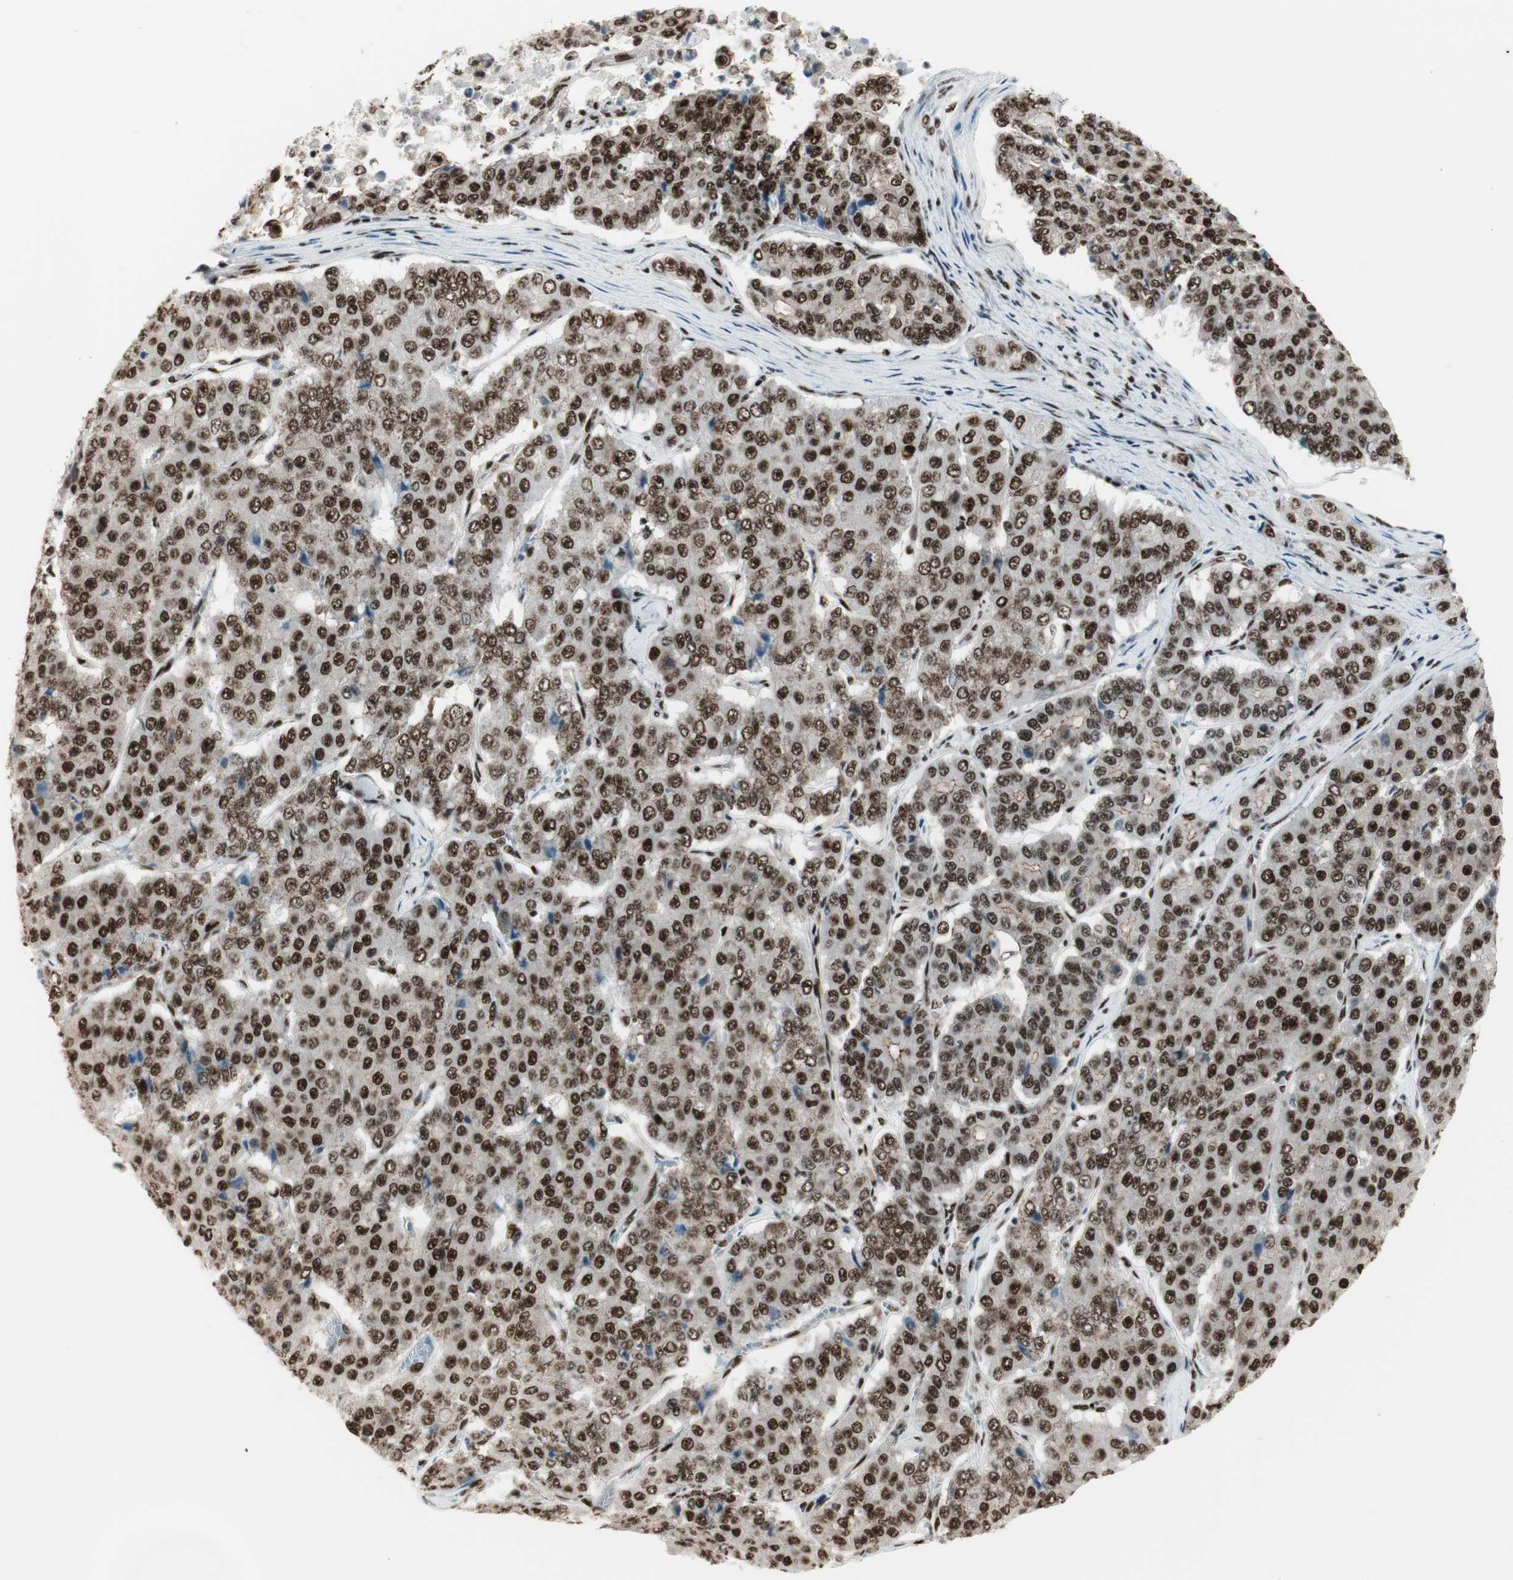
{"staining": {"intensity": "strong", "quantity": ">75%", "location": "nuclear"}, "tissue": "pancreatic cancer", "cell_type": "Tumor cells", "image_type": "cancer", "snomed": [{"axis": "morphology", "description": "Adenocarcinoma, NOS"}, {"axis": "topography", "description": "Pancreas"}], "caption": "The micrograph shows a brown stain indicating the presence of a protein in the nuclear of tumor cells in adenocarcinoma (pancreatic). (brown staining indicates protein expression, while blue staining denotes nuclei).", "gene": "HEXIM1", "patient": {"sex": "male", "age": 50}}